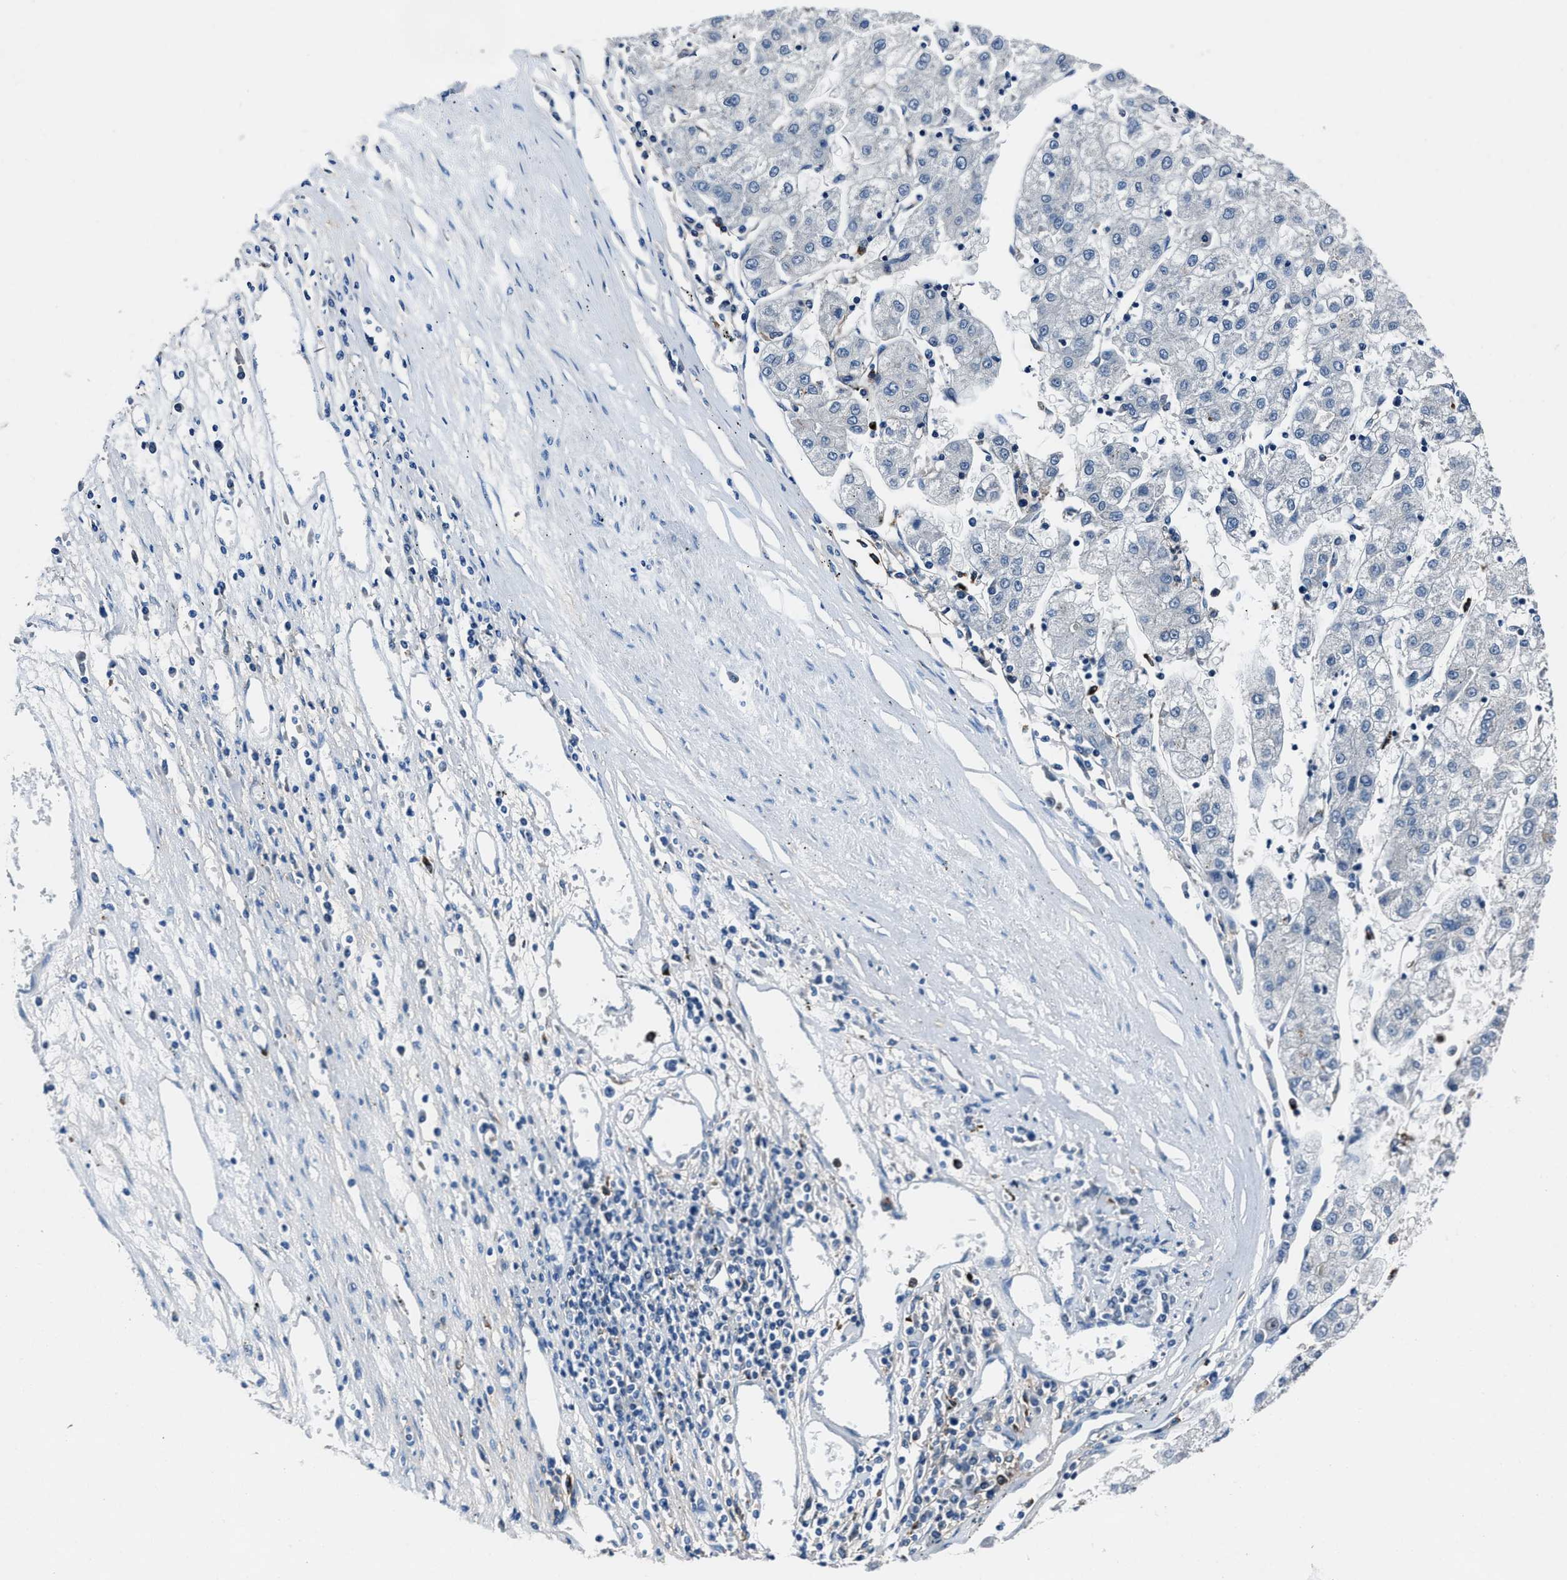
{"staining": {"intensity": "negative", "quantity": "none", "location": "none"}, "tissue": "liver cancer", "cell_type": "Tumor cells", "image_type": "cancer", "snomed": [{"axis": "morphology", "description": "Carcinoma, Hepatocellular, NOS"}, {"axis": "topography", "description": "Liver"}], "caption": "There is no significant positivity in tumor cells of hepatocellular carcinoma (liver).", "gene": "FGL2", "patient": {"sex": "male", "age": 72}}